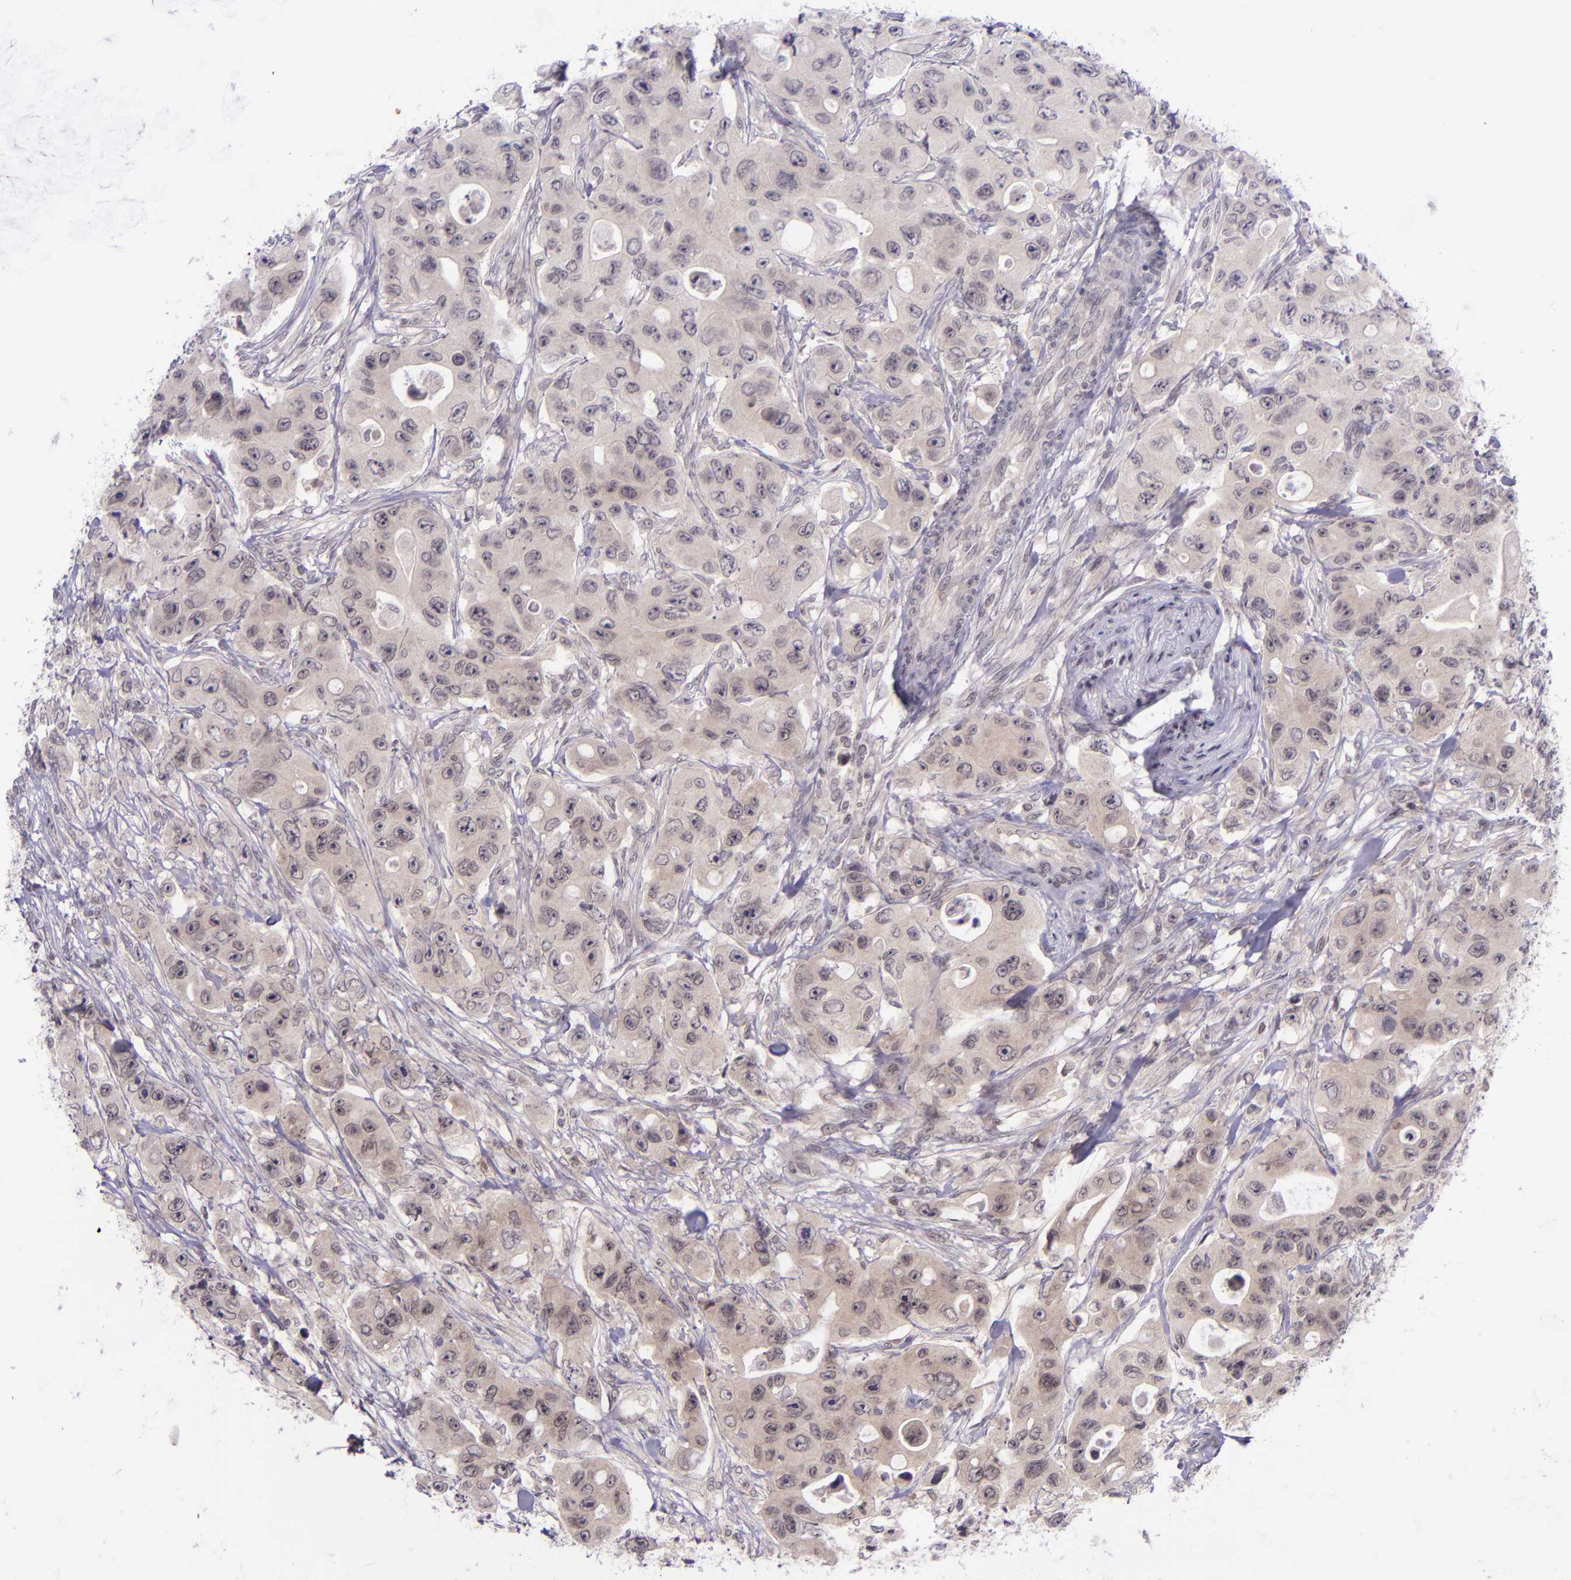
{"staining": {"intensity": "weak", "quantity": "25%-75%", "location": "cytoplasmic/membranous"}, "tissue": "colorectal cancer", "cell_type": "Tumor cells", "image_type": "cancer", "snomed": [{"axis": "morphology", "description": "Adenocarcinoma, NOS"}, {"axis": "topography", "description": "Colon"}], "caption": "Colorectal adenocarcinoma tissue exhibits weak cytoplasmic/membranous expression in approximately 25%-75% of tumor cells, visualized by immunohistochemistry.", "gene": "SELL", "patient": {"sex": "female", "age": 46}}